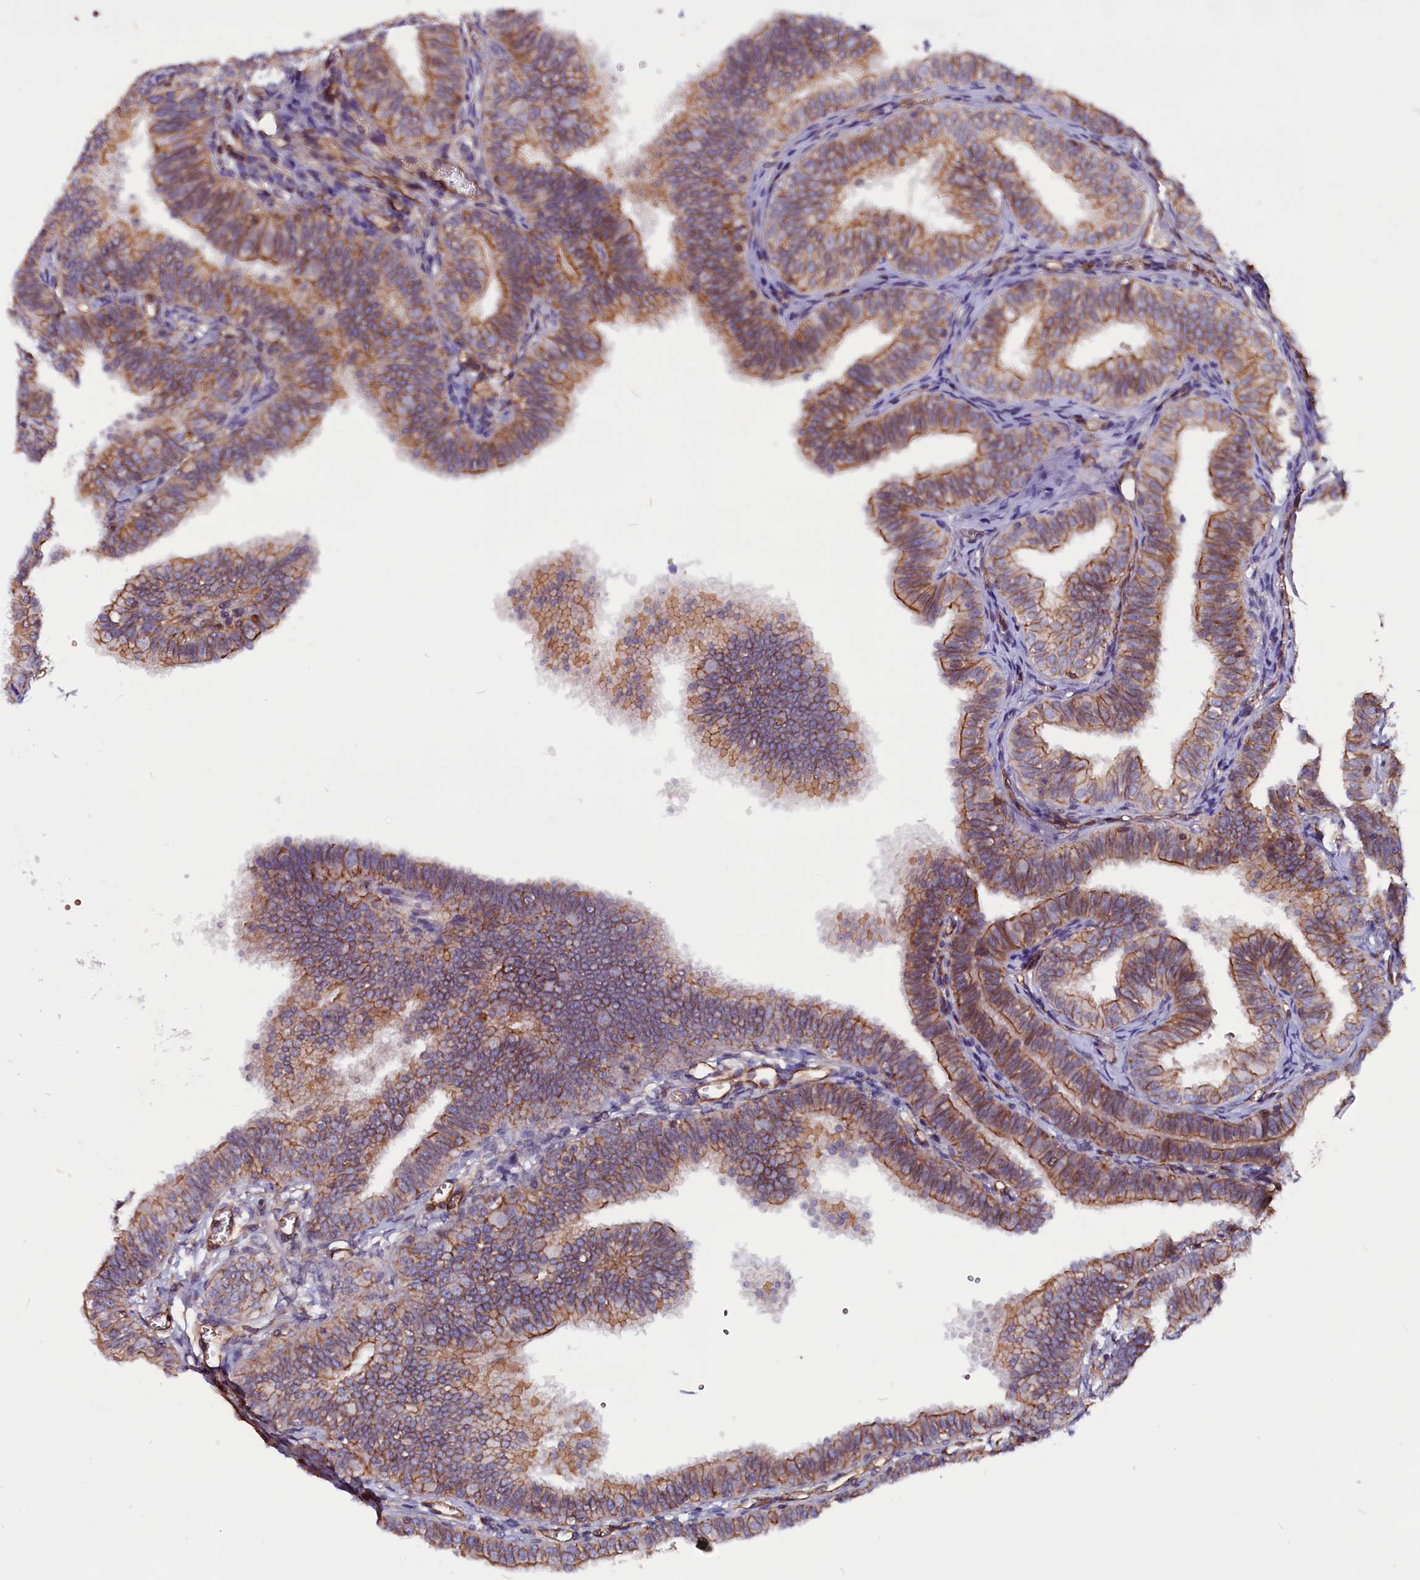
{"staining": {"intensity": "moderate", "quantity": ">75%", "location": "cytoplasmic/membranous"}, "tissue": "fallopian tube", "cell_type": "Glandular cells", "image_type": "normal", "snomed": [{"axis": "morphology", "description": "Normal tissue, NOS"}, {"axis": "topography", "description": "Fallopian tube"}], "caption": "Fallopian tube was stained to show a protein in brown. There is medium levels of moderate cytoplasmic/membranous expression in approximately >75% of glandular cells. The protein is stained brown, and the nuclei are stained in blue (DAB IHC with brightfield microscopy, high magnification).", "gene": "ZNF749", "patient": {"sex": "female", "age": 35}}